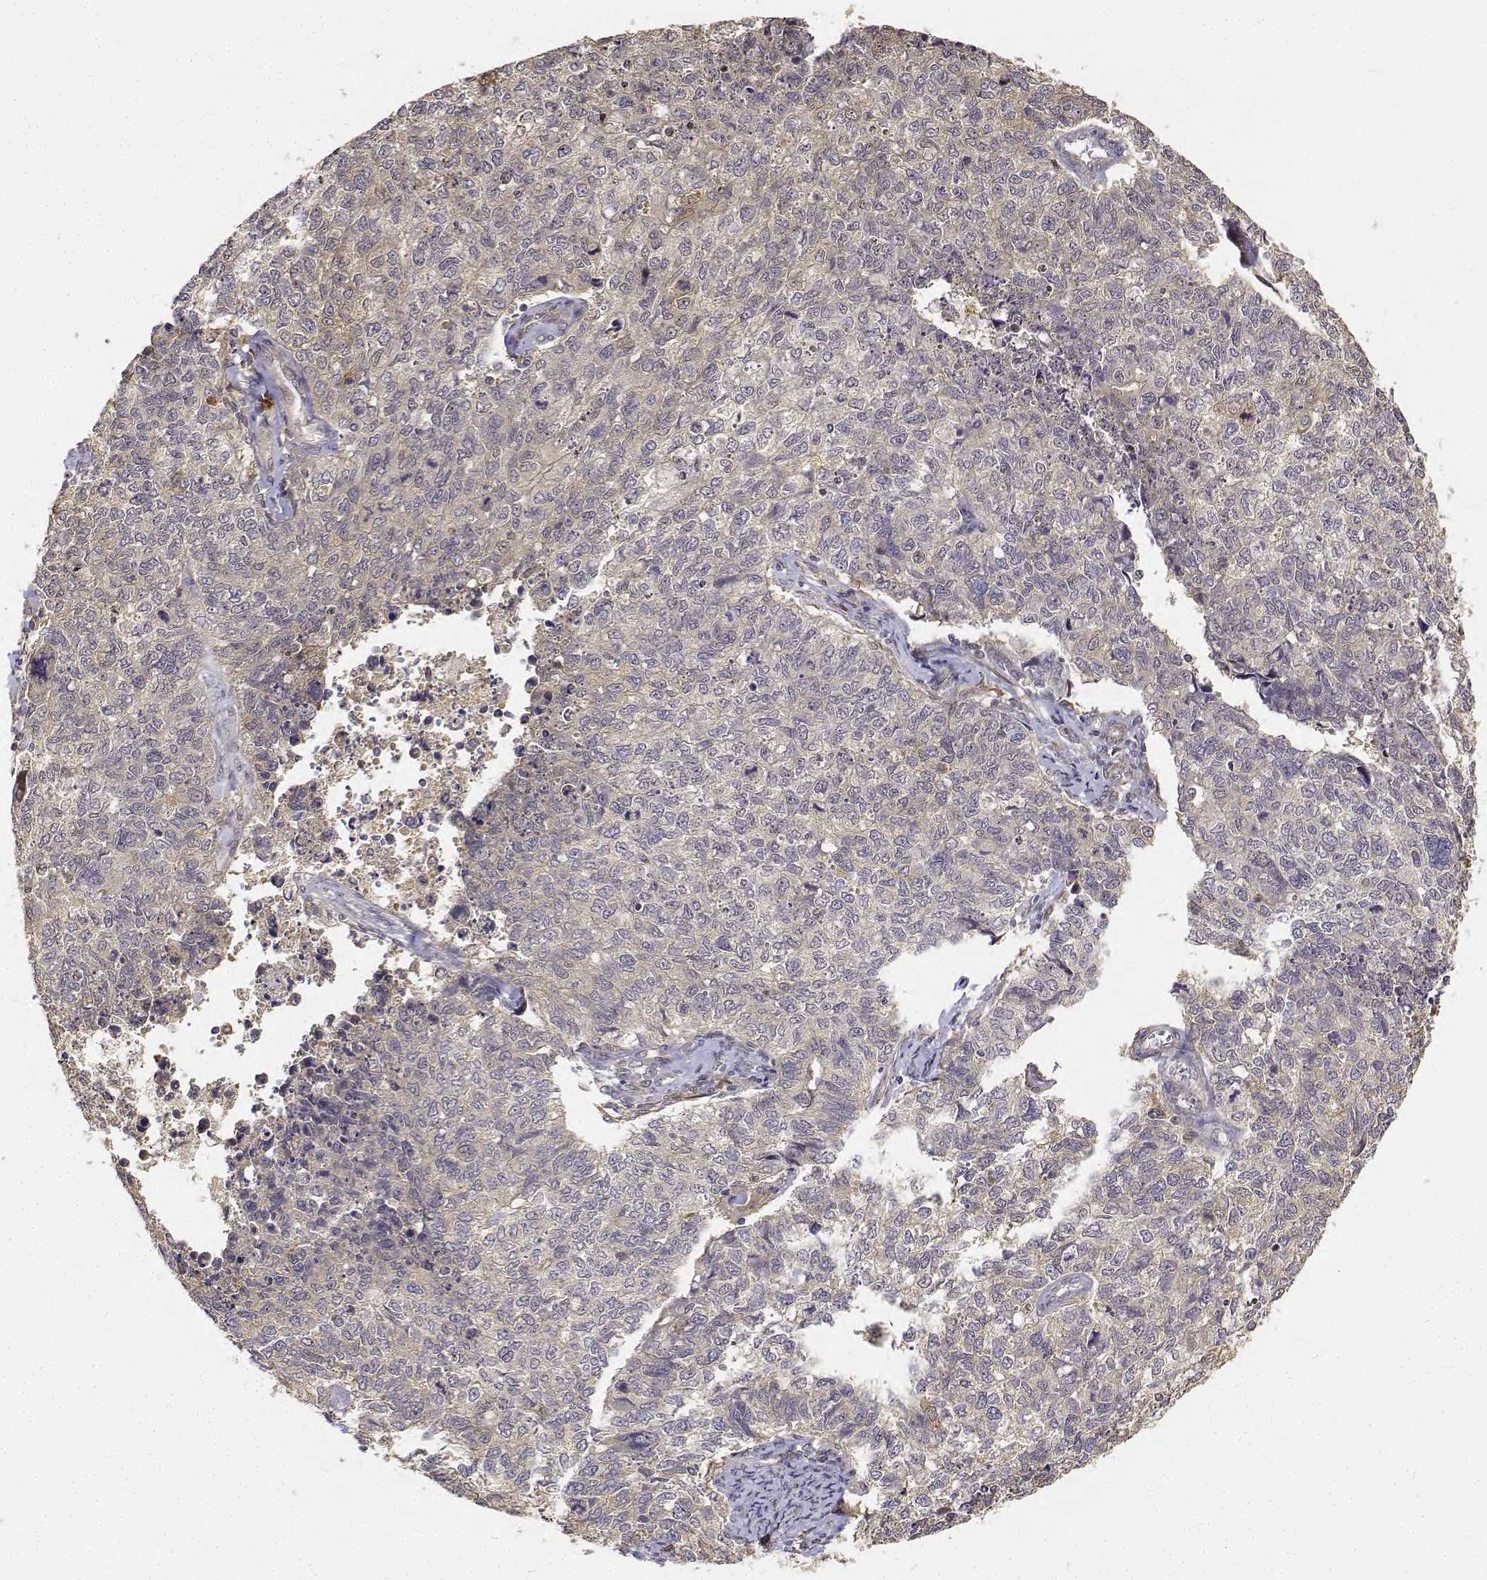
{"staining": {"intensity": "weak", "quantity": "<25%", "location": "cytoplasmic/membranous"}, "tissue": "cervical cancer", "cell_type": "Tumor cells", "image_type": "cancer", "snomed": [{"axis": "morphology", "description": "Adenocarcinoma, NOS"}, {"axis": "topography", "description": "Cervix"}], "caption": "This is a image of immunohistochemistry (IHC) staining of cervical adenocarcinoma, which shows no staining in tumor cells. Nuclei are stained in blue.", "gene": "PCID2", "patient": {"sex": "female", "age": 63}}